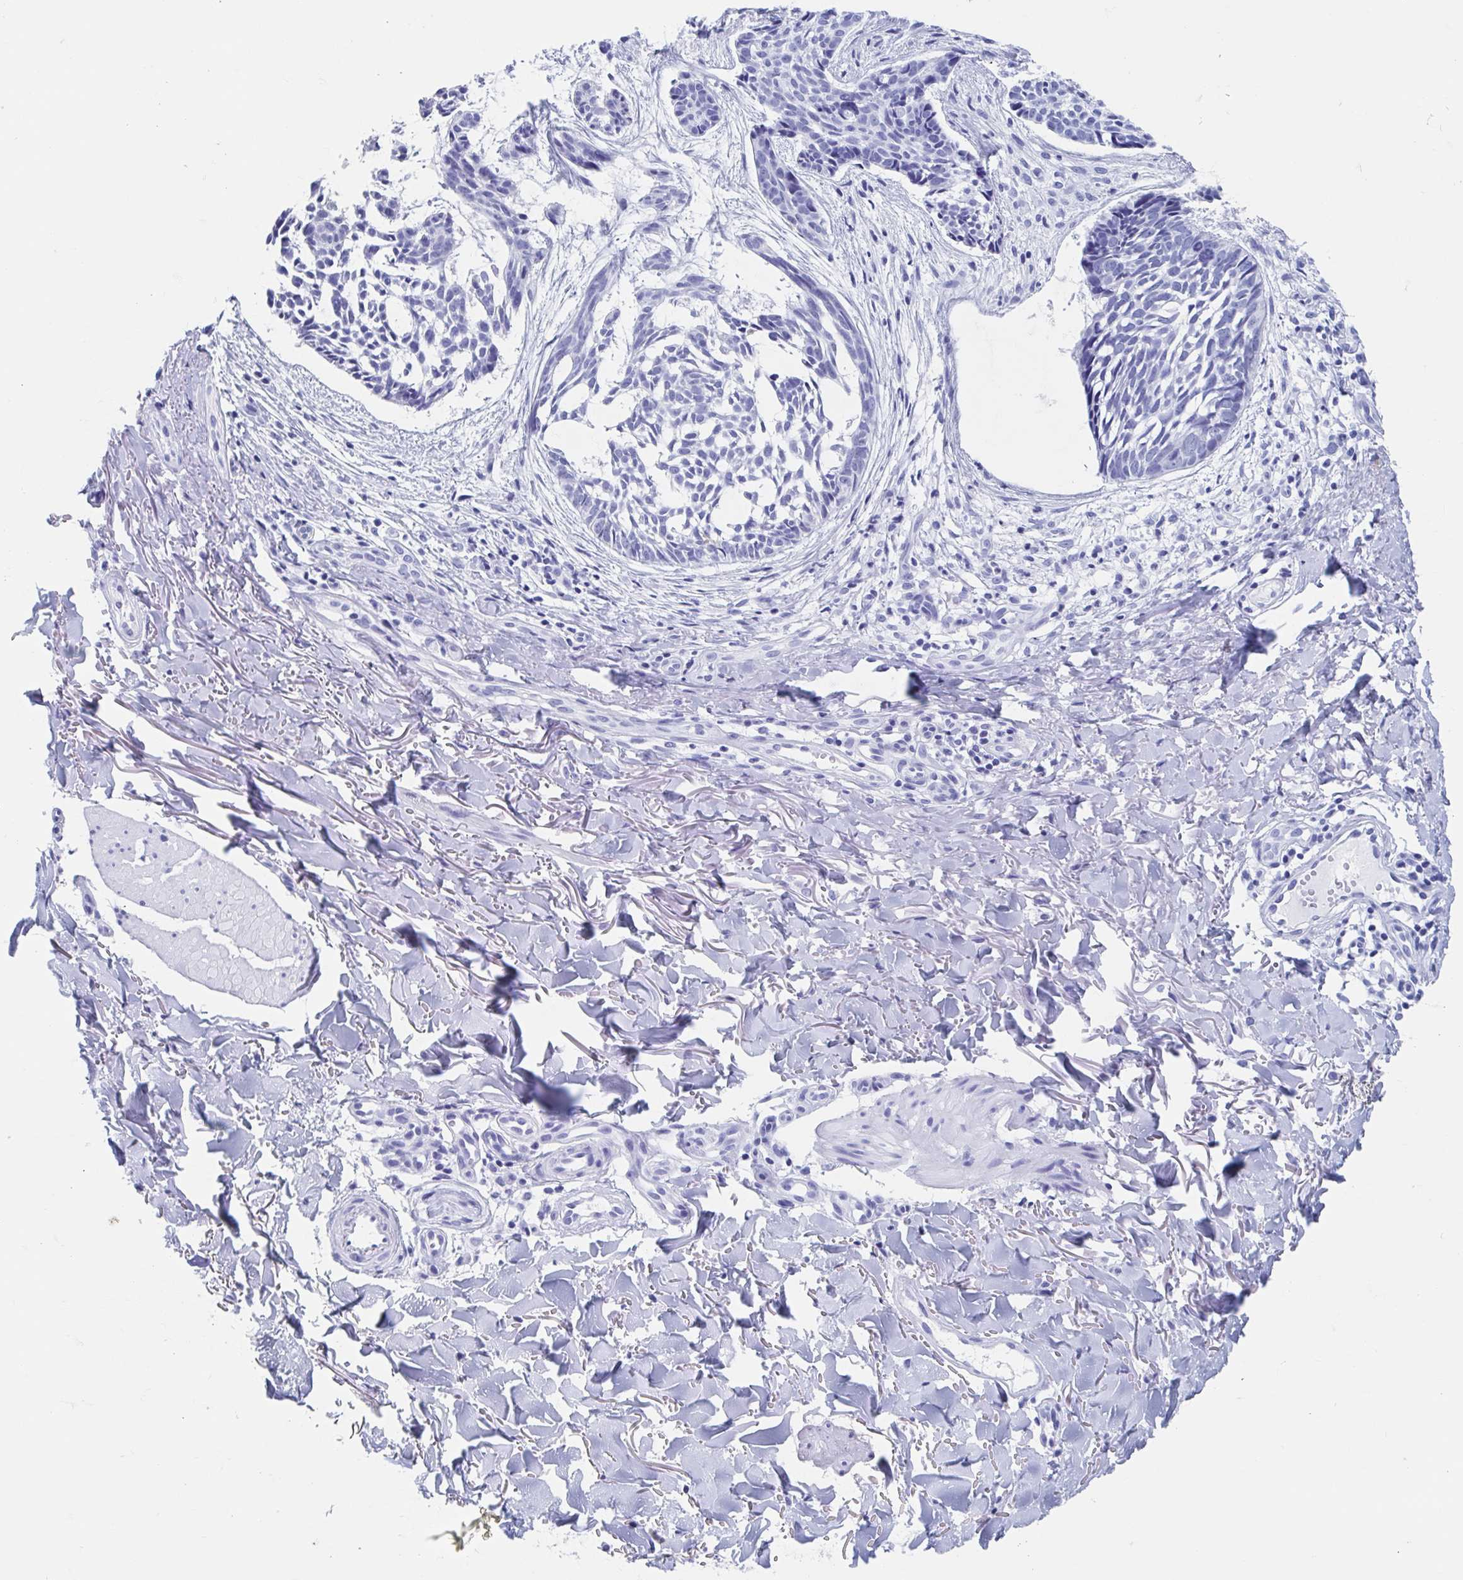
{"staining": {"intensity": "negative", "quantity": "none", "location": "none"}, "tissue": "skin cancer", "cell_type": "Tumor cells", "image_type": "cancer", "snomed": [{"axis": "morphology", "description": "Basal cell carcinoma"}, {"axis": "topography", "description": "Skin"}], "caption": "Photomicrograph shows no significant protein expression in tumor cells of skin basal cell carcinoma.", "gene": "HDGFL1", "patient": {"sex": "male", "age": 78}}